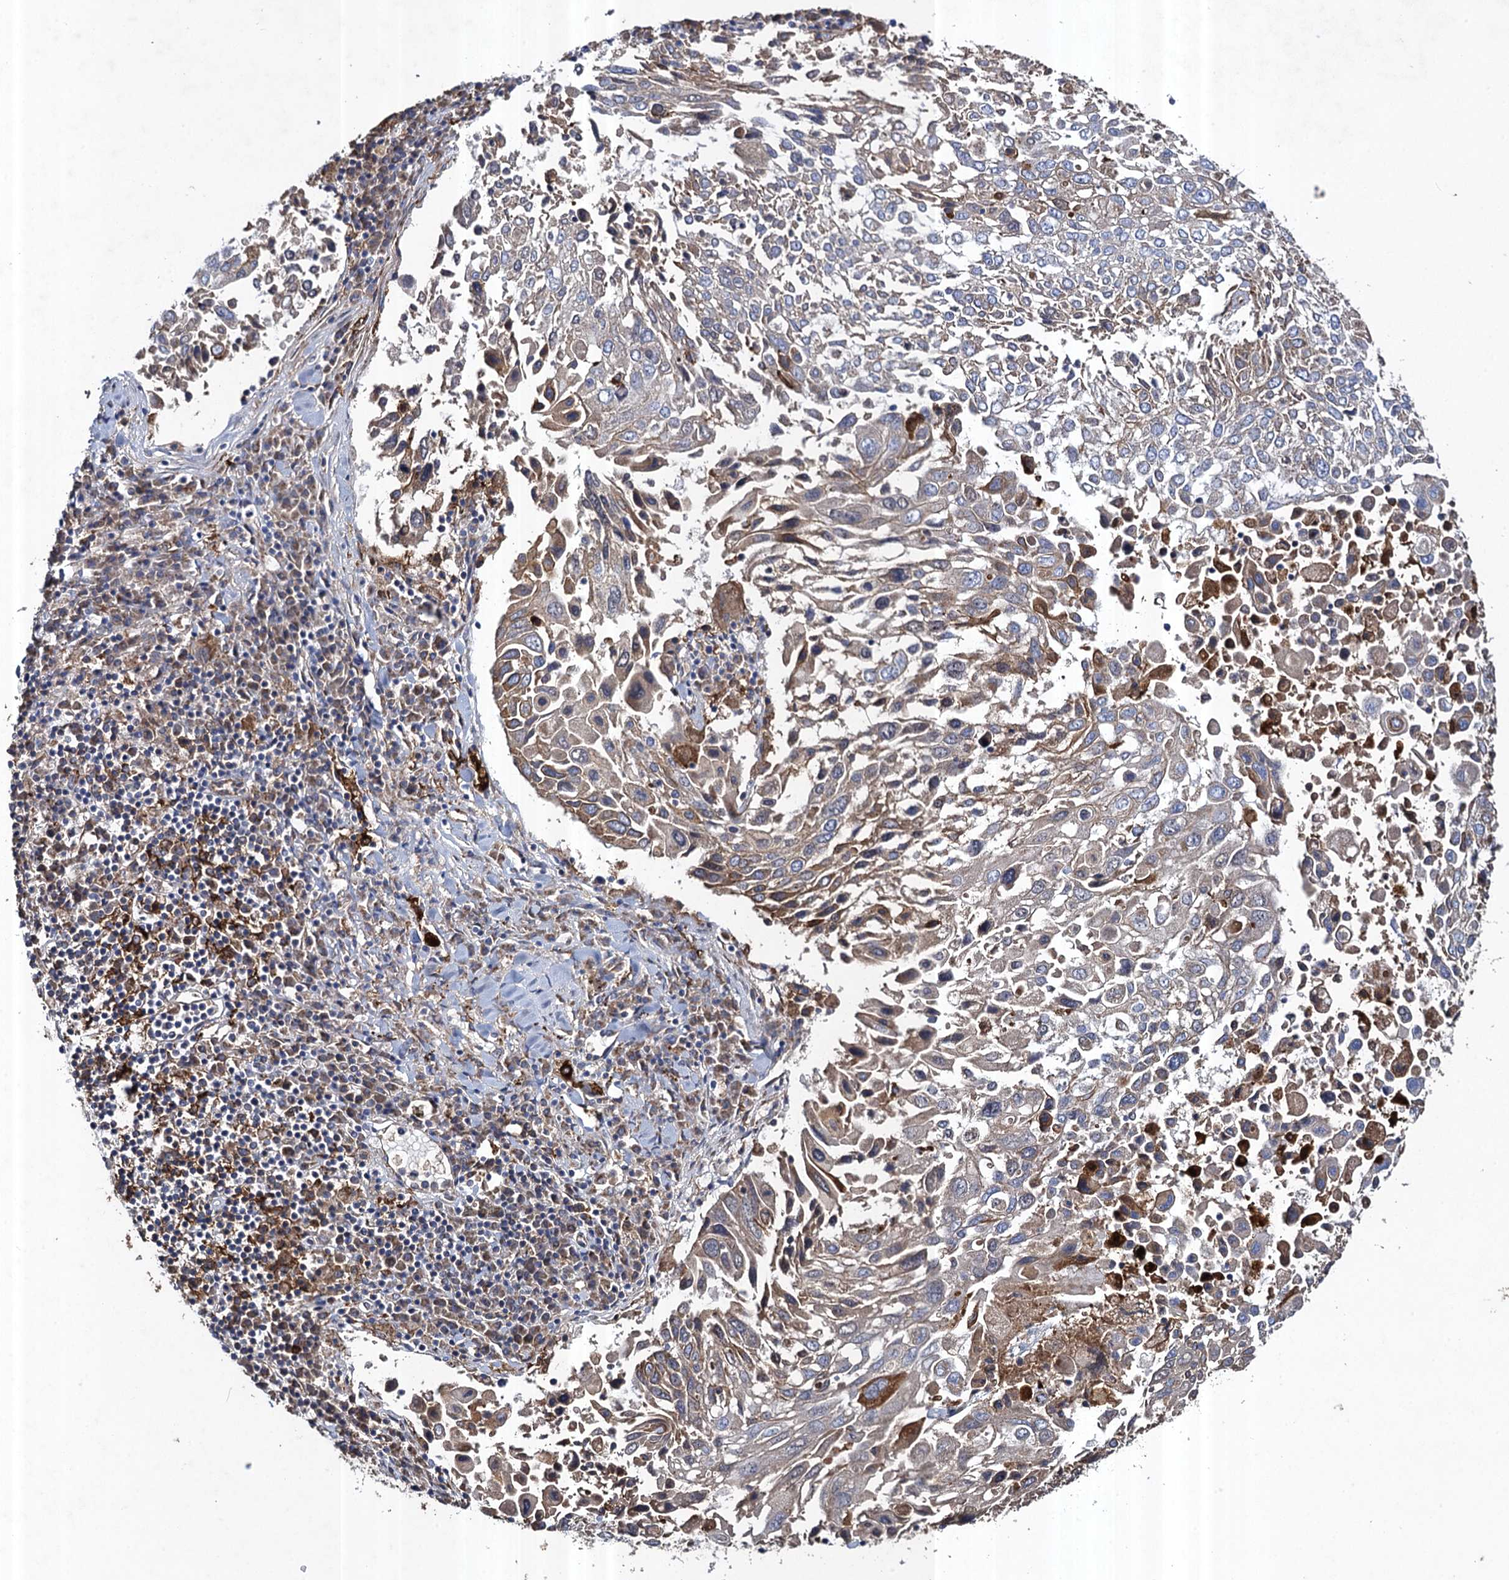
{"staining": {"intensity": "moderate", "quantity": "<25%", "location": "cytoplasmic/membranous"}, "tissue": "lung cancer", "cell_type": "Tumor cells", "image_type": "cancer", "snomed": [{"axis": "morphology", "description": "Squamous cell carcinoma, NOS"}, {"axis": "topography", "description": "Lung"}], "caption": "Human lung cancer (squamous cell carcinoma) stained for a protein (brown) reveals moderate cytoplasmic/membranous positive expression in approximately <25% of tumor cells.", "gene": "TXNDC11", "patient": {"sex": "male", "age": 65}}